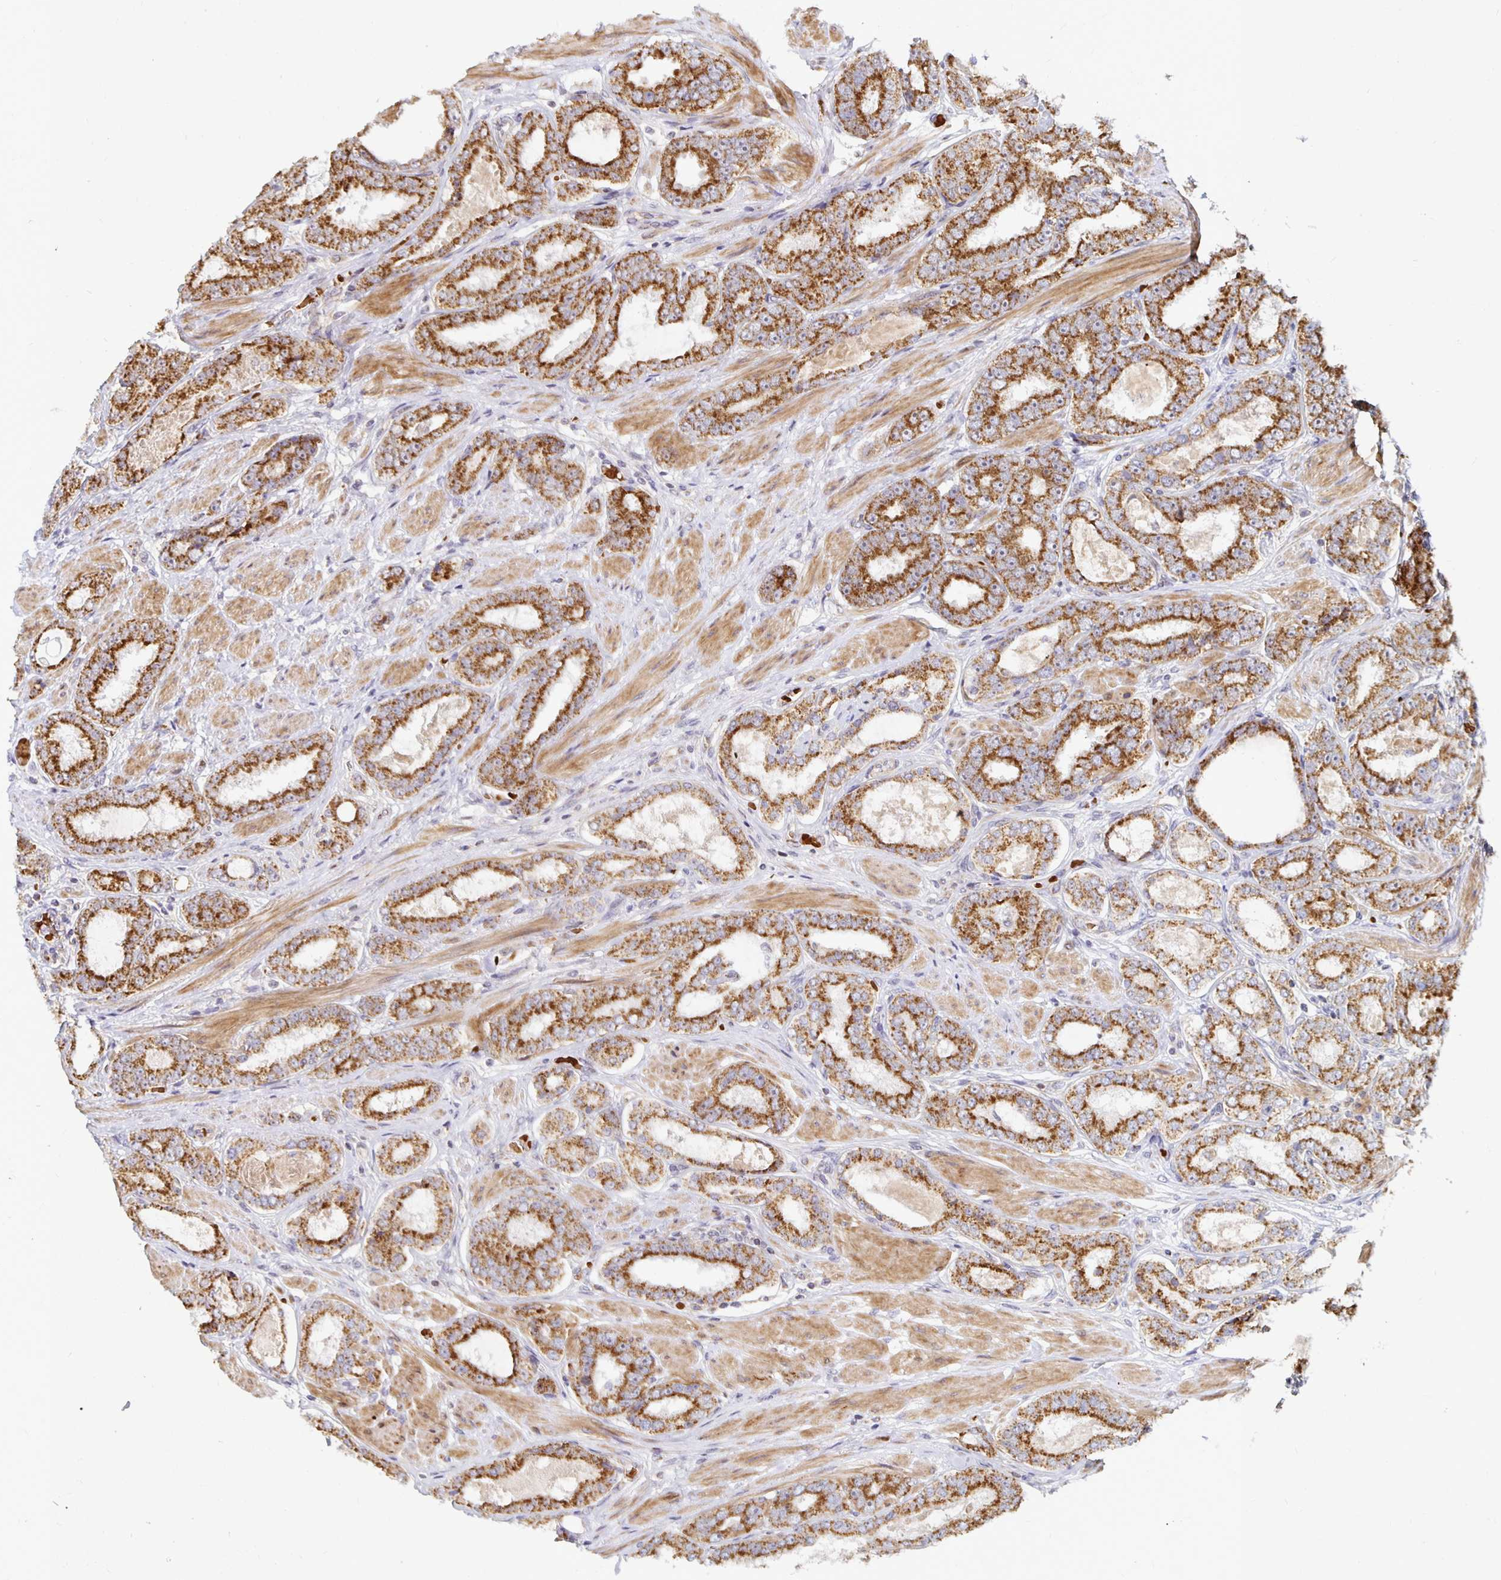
{"staining": {"intensity": "strong", "quantity": ">75%", "location": "cytoplasmic/membranous"}, "tissue": "prostate cancer", "cell_type": "Tumor cells", "image_type": "cancer", "snomed": [{"axis": "morphology", "description": "Adenocarcinoma, High grade"}, {"axis": "topography", "description": "Prostate"}], "caption": "Strong cytoplasmic/membranous protein expression is seen in approximately >75% of tumor cells in high-grade adenocarcinoma (prostate).", "gene": "MRPL28", "patient": {"sex": "male", "age": 63}}